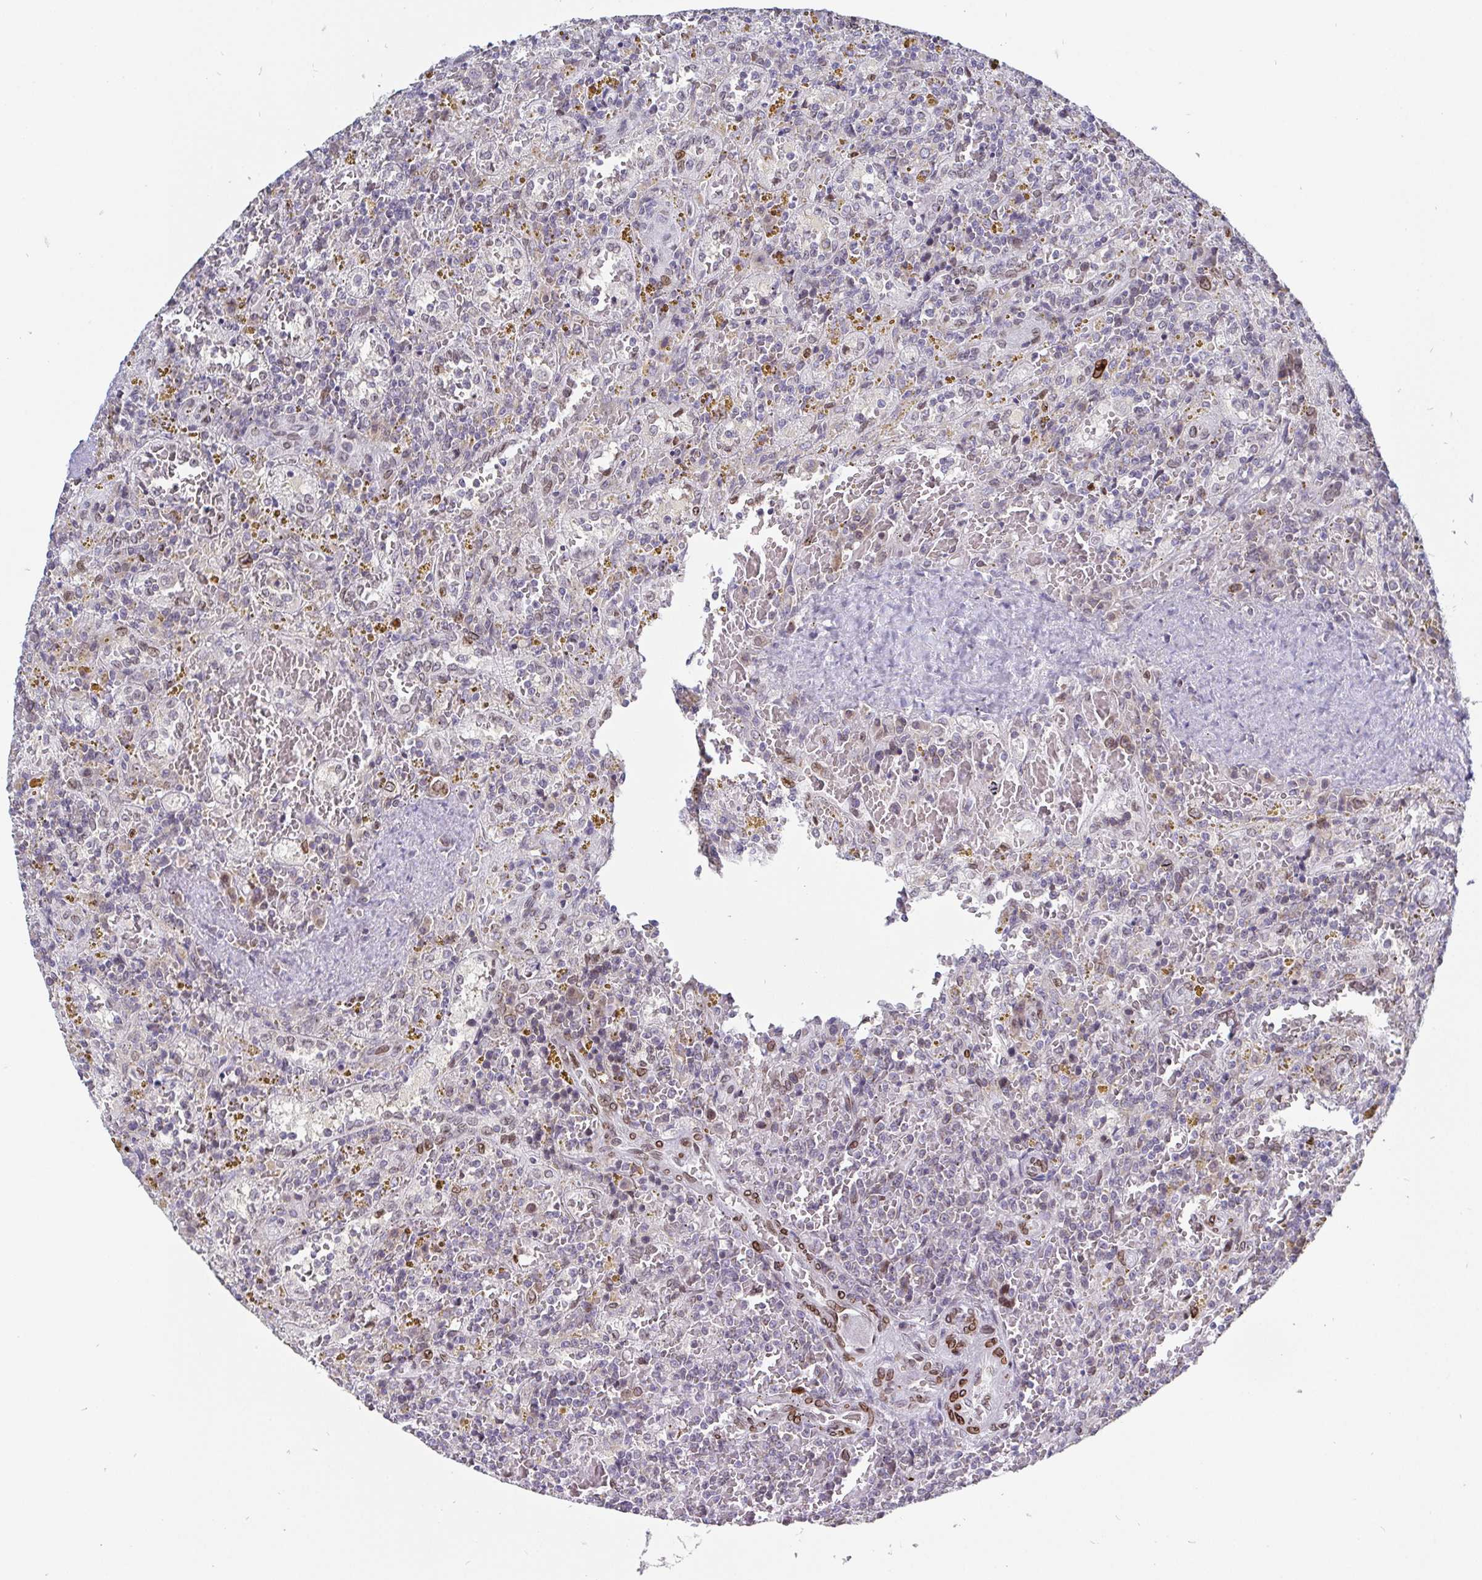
{"staining": {"intensity": "negative", "quantity": "none", "location": "none"}, "tissue": "lymphoma", "cell_type": "Tumor cells", "image_type": "cancer", "snomed": [{"axis": "morphology", "description": "Malignant lymphoma, non-Hodgkin's type, Low grade"}, {"axis": "topography", "description": "Spleen"}], "caption": "Immunohistochemical staining of human lymphoma exhibits no significant positivity in tumor cells.", "gene": "EMD", "patient": {"sex": "female", "age": 65}}